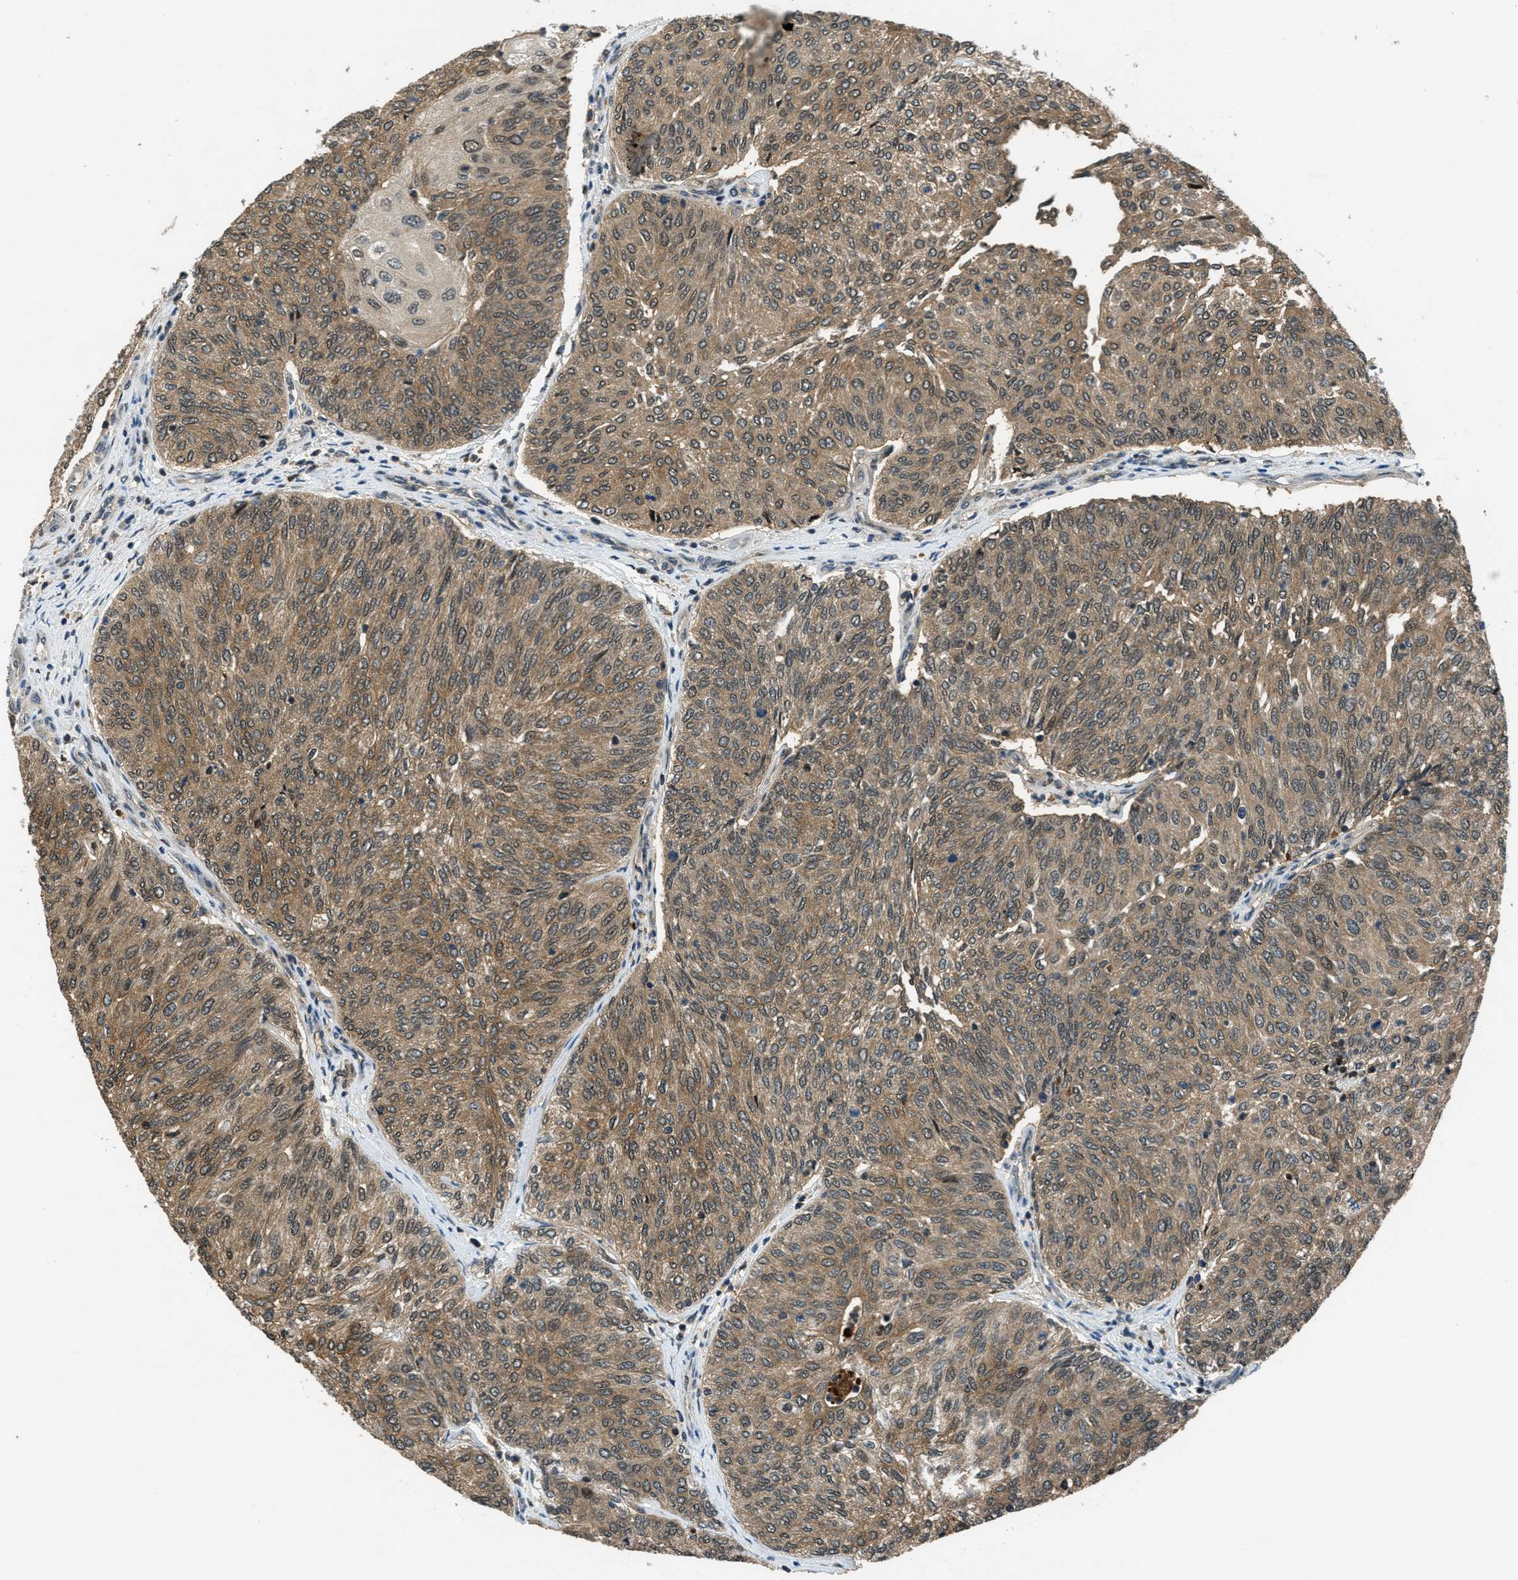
{"staining": {"intensity": "moderate", "quantity": ">75%", "location": "cytoplasmic/membranous"}, "tissue": "urothelial cancer", "cell_type": "Tumor cells", "image_type": "cancer", "snomed": [{"axis": "morphology", "description": "Urothelial carcinoma, Low grade"}, {"axis": "topography", "description": "Urinary bladder"}], "caption": "Immunohistochemistry (IHC) of urothelial carcinoma (low-grade) reveals medium levels of moderate cytoplasmic/membranous positivity in about >75% of tumor cells. Using DAB (3,3'-diaminobenzidine) (brown) and hematoxylin (blue) stains, captured at high magnification using brightfield microscopy.", "gene": "DUSP6", "patient": {"sex": "female", "age": 79}}